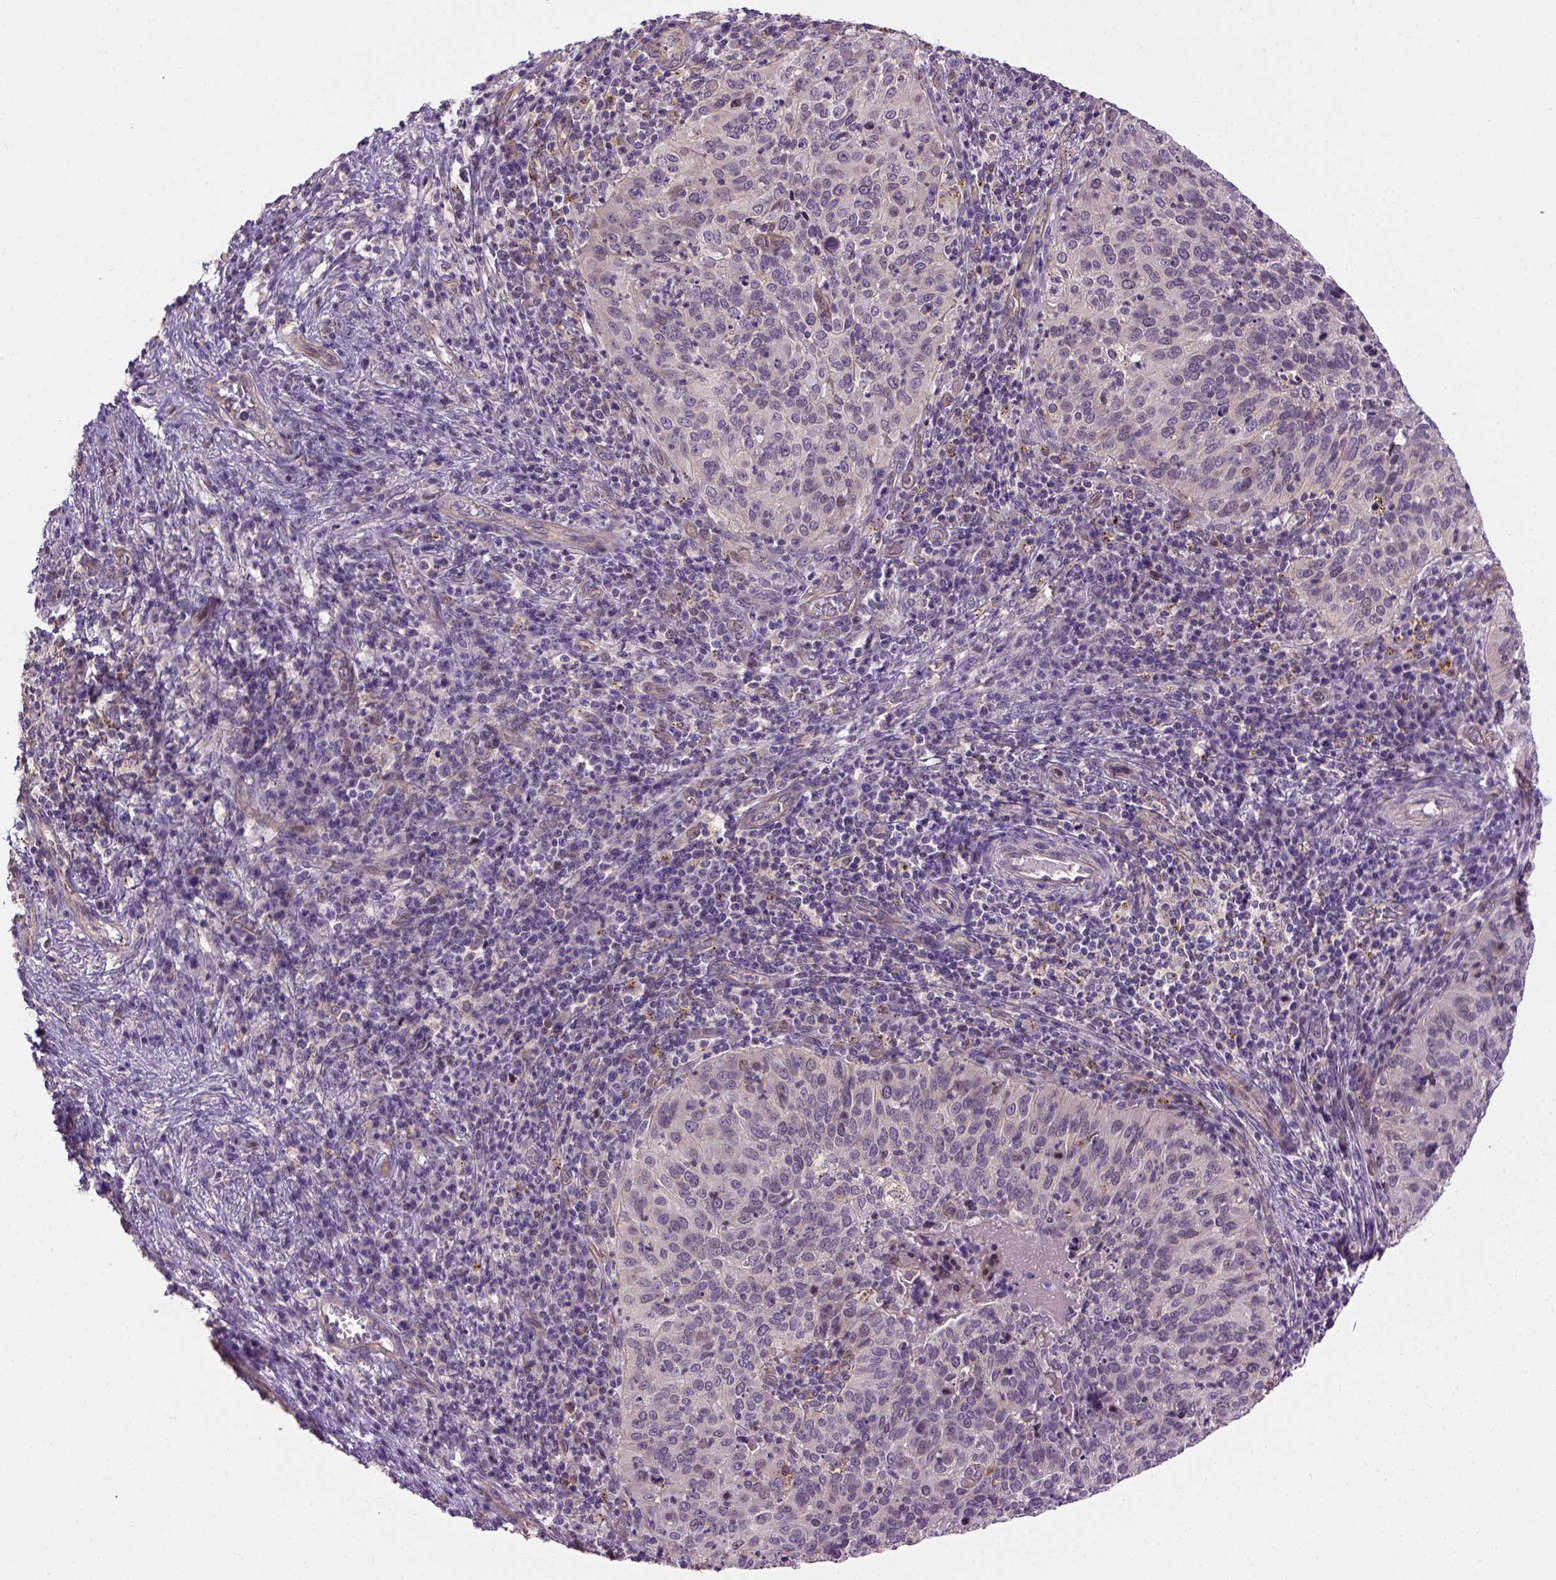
{"staining": {"intensity": "negative", "quantity": "none", "location": "none"}, "tissue": "cervical cancer", "cell_type": "Tumor cells", "image_type": "cancer", "snomed": [{"axis": "morphology", "description": "Squamous cell carcinoma, NOS"}, {"axis": "topography", "description": "Cervix"}], "caption": "This is a photomicrograph of immunohistochemistry staining of squamous cell carcinoma (cervical), which shows no positivity in tumor cells. (DAB IHC with hematoxylin counter stain).", "gene": "KAZN", "patient": {"sex": "female", "age": 39}}